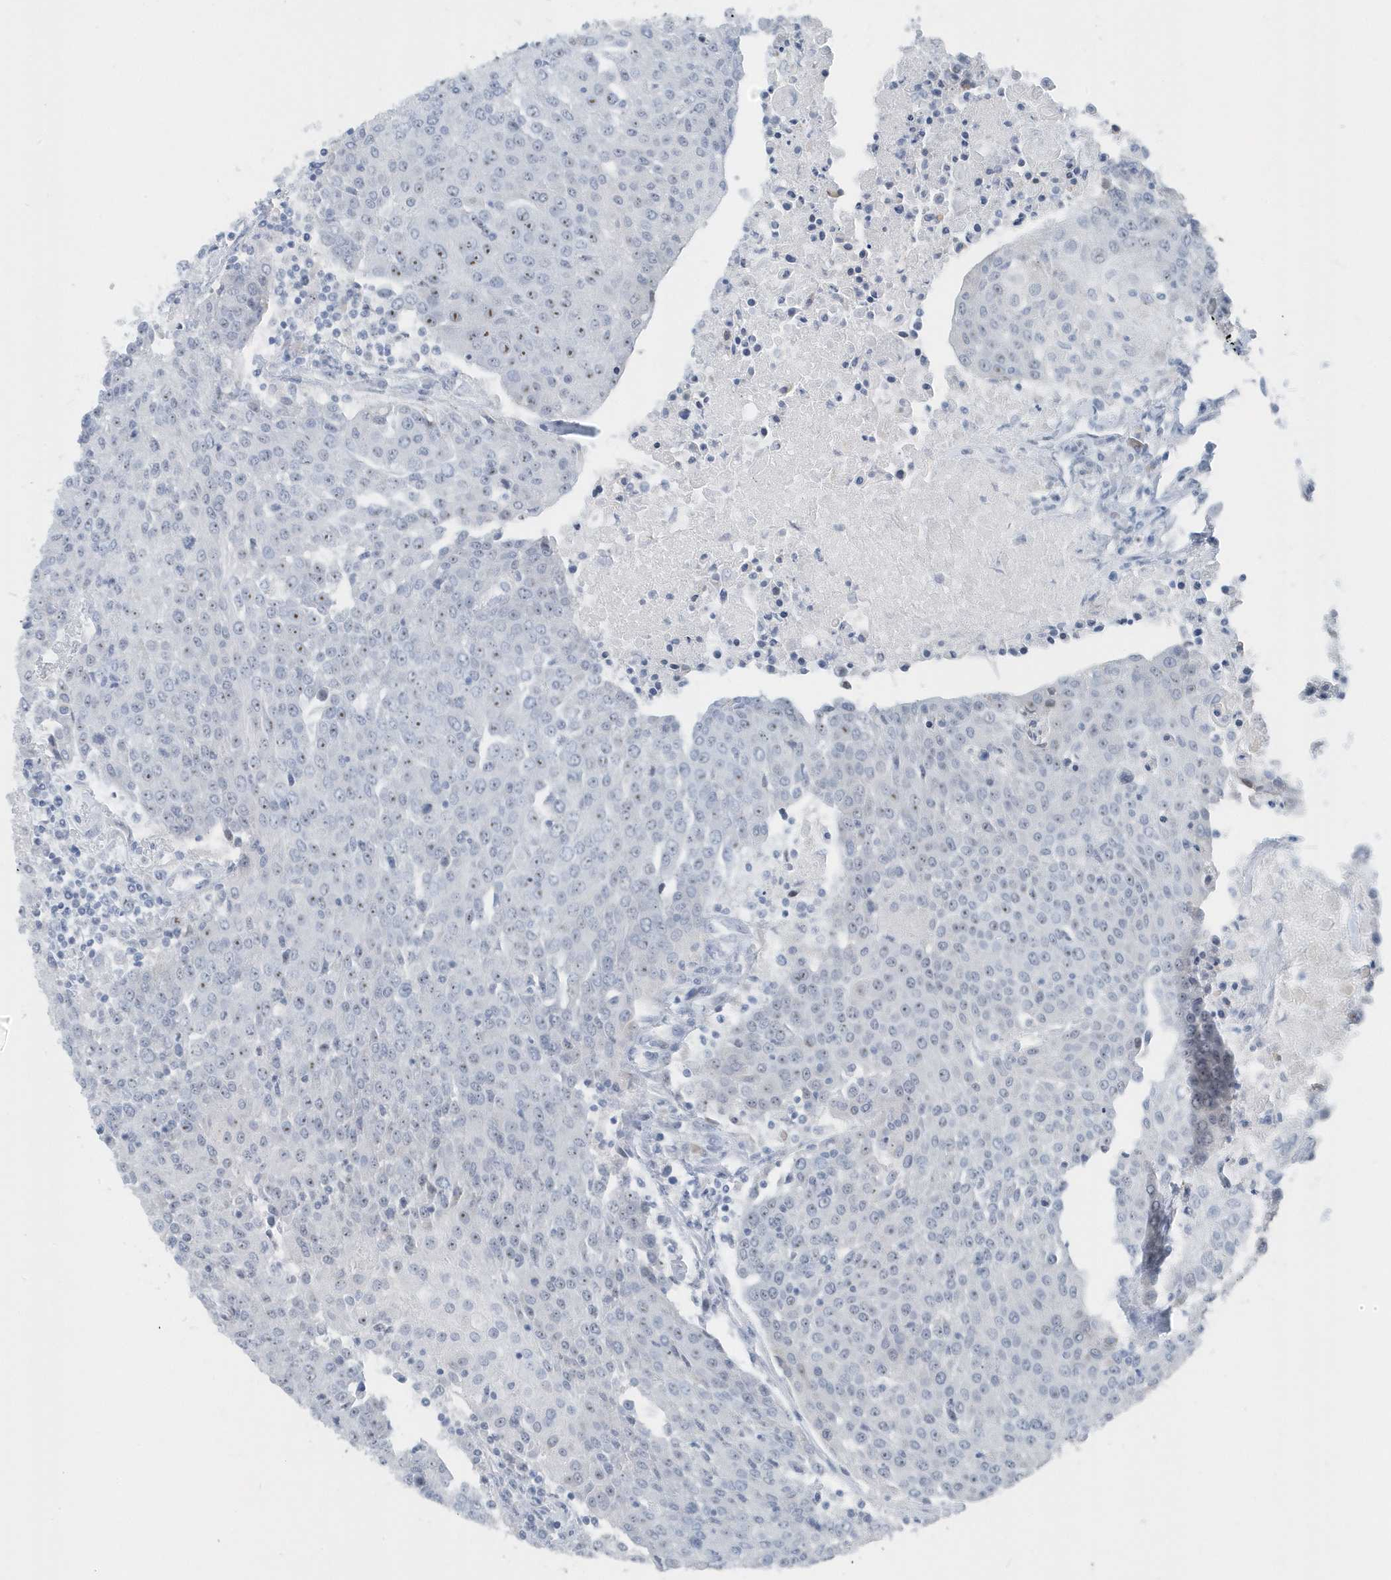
{"staining": {"intensity": "negative", "quantity": "none", "location": "none"}, "tissue": "urothelial cancer", "cell_type": "Tumor cells", "image_type": "cancer", "snomed": [{"axis": "morphology", "description": "Urothelial carcinoma, High grade"}, {"axis": "topography", "description": "Urinary bladder"}], "caption": "Histopathology image shows no significant protein positivity in tumor cells of high-grade urothelial carcinoma. (DAB (3,3'-diaminobenzidine) immunohistochemistry visualized using brightfield microscopy, high magnification).", "gene": "RPF2", "patient": {"sex": "female", "age": 85}}